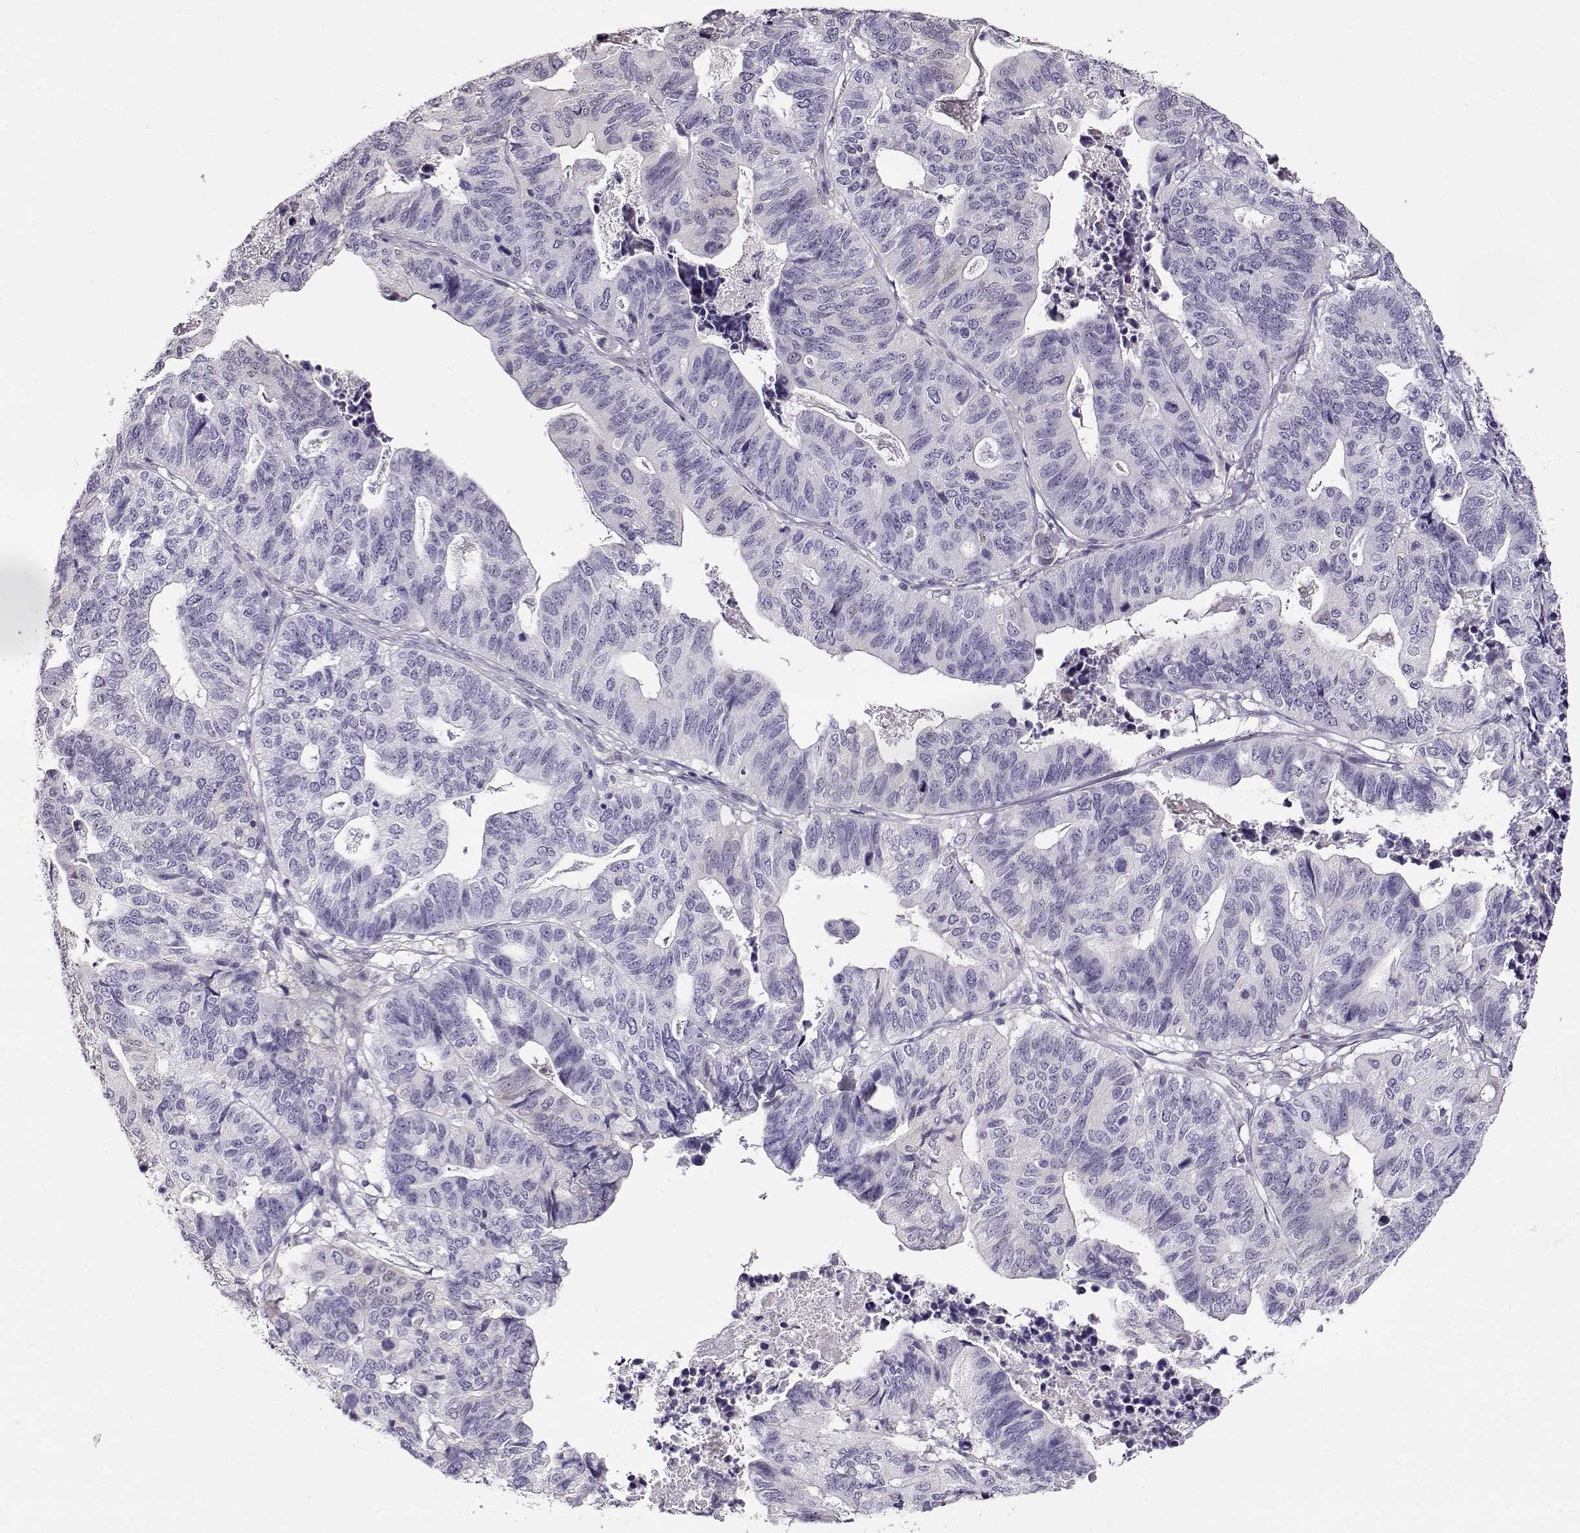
{"staining": {"intensity": "negative", "quantity": "none", "location": "none"}, "tissue": "stomach cancer", "cell_type": "Tumor cells", "image_type": "cancer", "snomed": [{"axis": "morphology", "description": "Adenocarcinoma, NOS"}, {"axis": "topography", "description": "Stomach, upper"}], "caption": "Immunohistochemistry photomicrograph of neoplastic tissue: stomach cancer stained with DAB (3,3'-diaminobenzidine) reveals no significant protein staining in tumor cells.", "gene": "CCR8", "patient": {"sex": "female", "age": 67}}